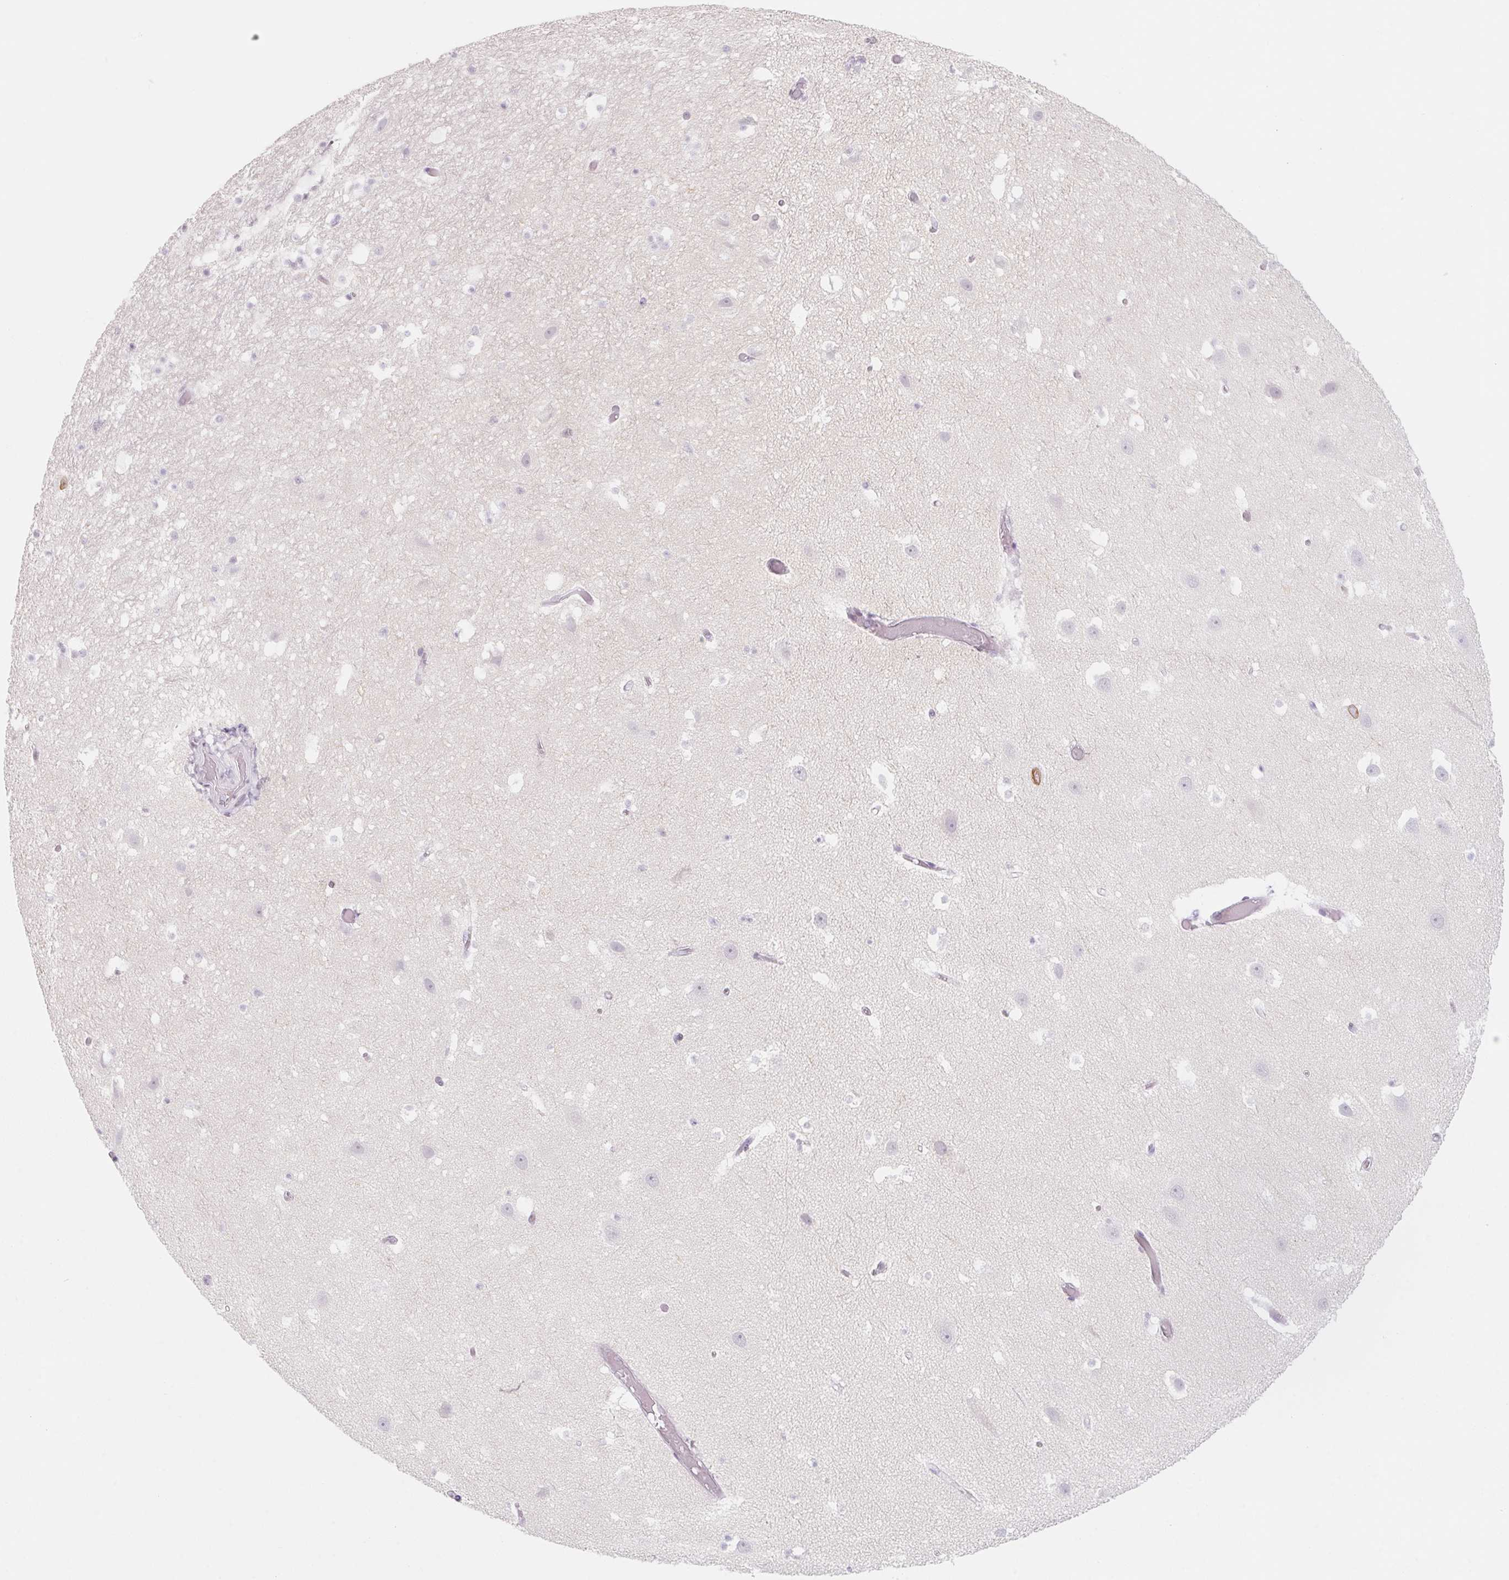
{"staining": {"intensity": "negative", "quantity": "none", "location": "none"}, "tissue": "hippocampus", "cell_type": "Glial cells", "image_type": "normal", "snomed": [{"axis": "morphology", "description": "Normal tissue, NOS"}, {"axis": "topography", "description": "Hippocampus"}], "caption": "The micrograph demonstrates no significant positivity in glial cells of hippocampus.", "gene": "KCNQ2", "patient": {"sex": "male", "age": 26}}